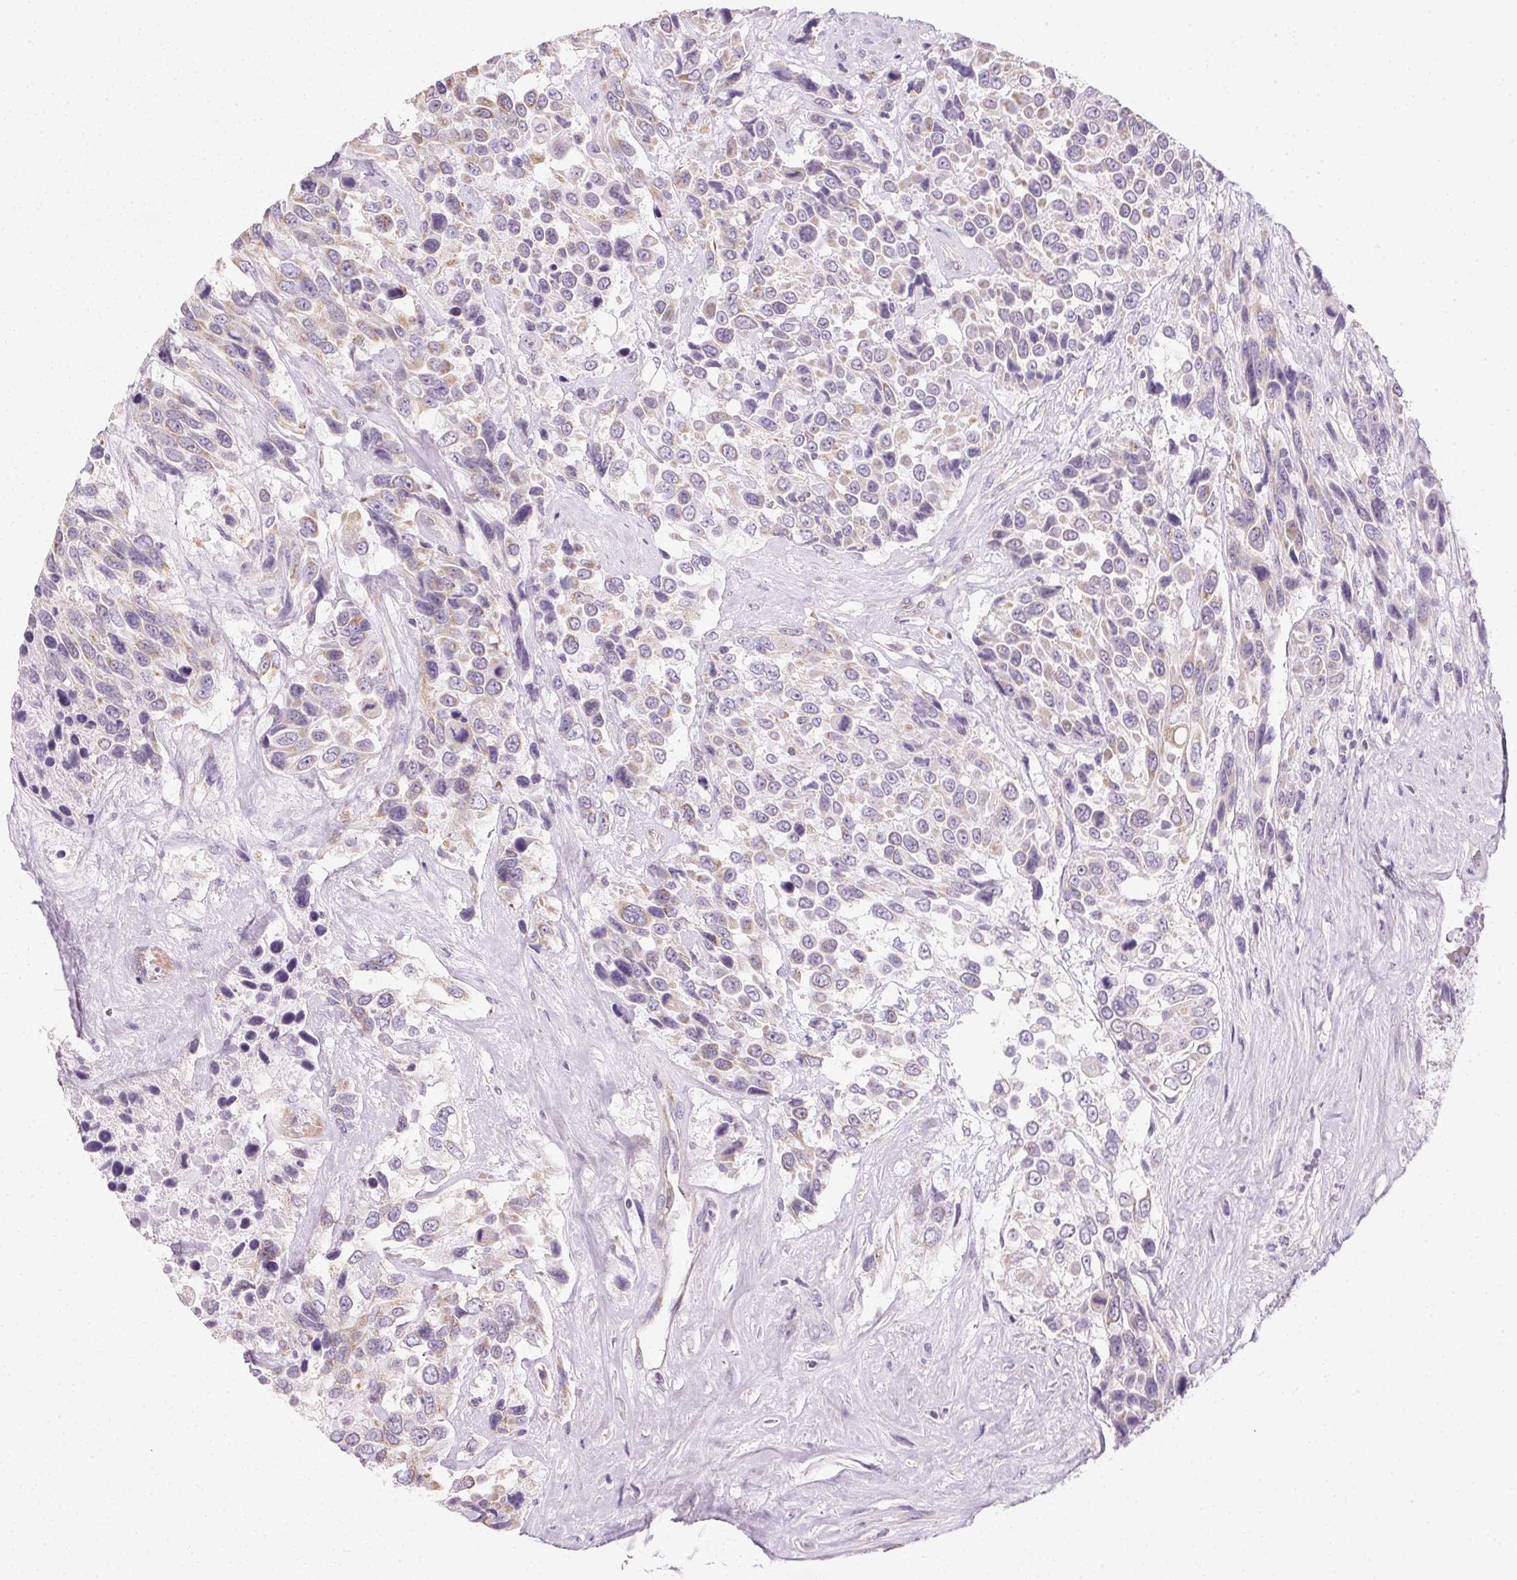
{"staining": {"intensity": "weak", "quantity": "25%-75%", "location": "cytoplasmic/membranous"}, "tissue": "urothelial cancer", "cell_type": "Tumor cells", "image_type": "cancer", "snomed": [{"axis": "morphology", "description": "Urothelial carcinoma, High grade"}, {"axis": "topography", "description": "Urinary bladder"}], "caption": "Immunohistochemical staining of human high-grade urothelial carcinoma reveals weak cytoplasmic/membranous protein positivity in approximately 25%-75% of tumor cells.", "gene": "SMYD1", "patient": {"sex": "female", "age": 70}}